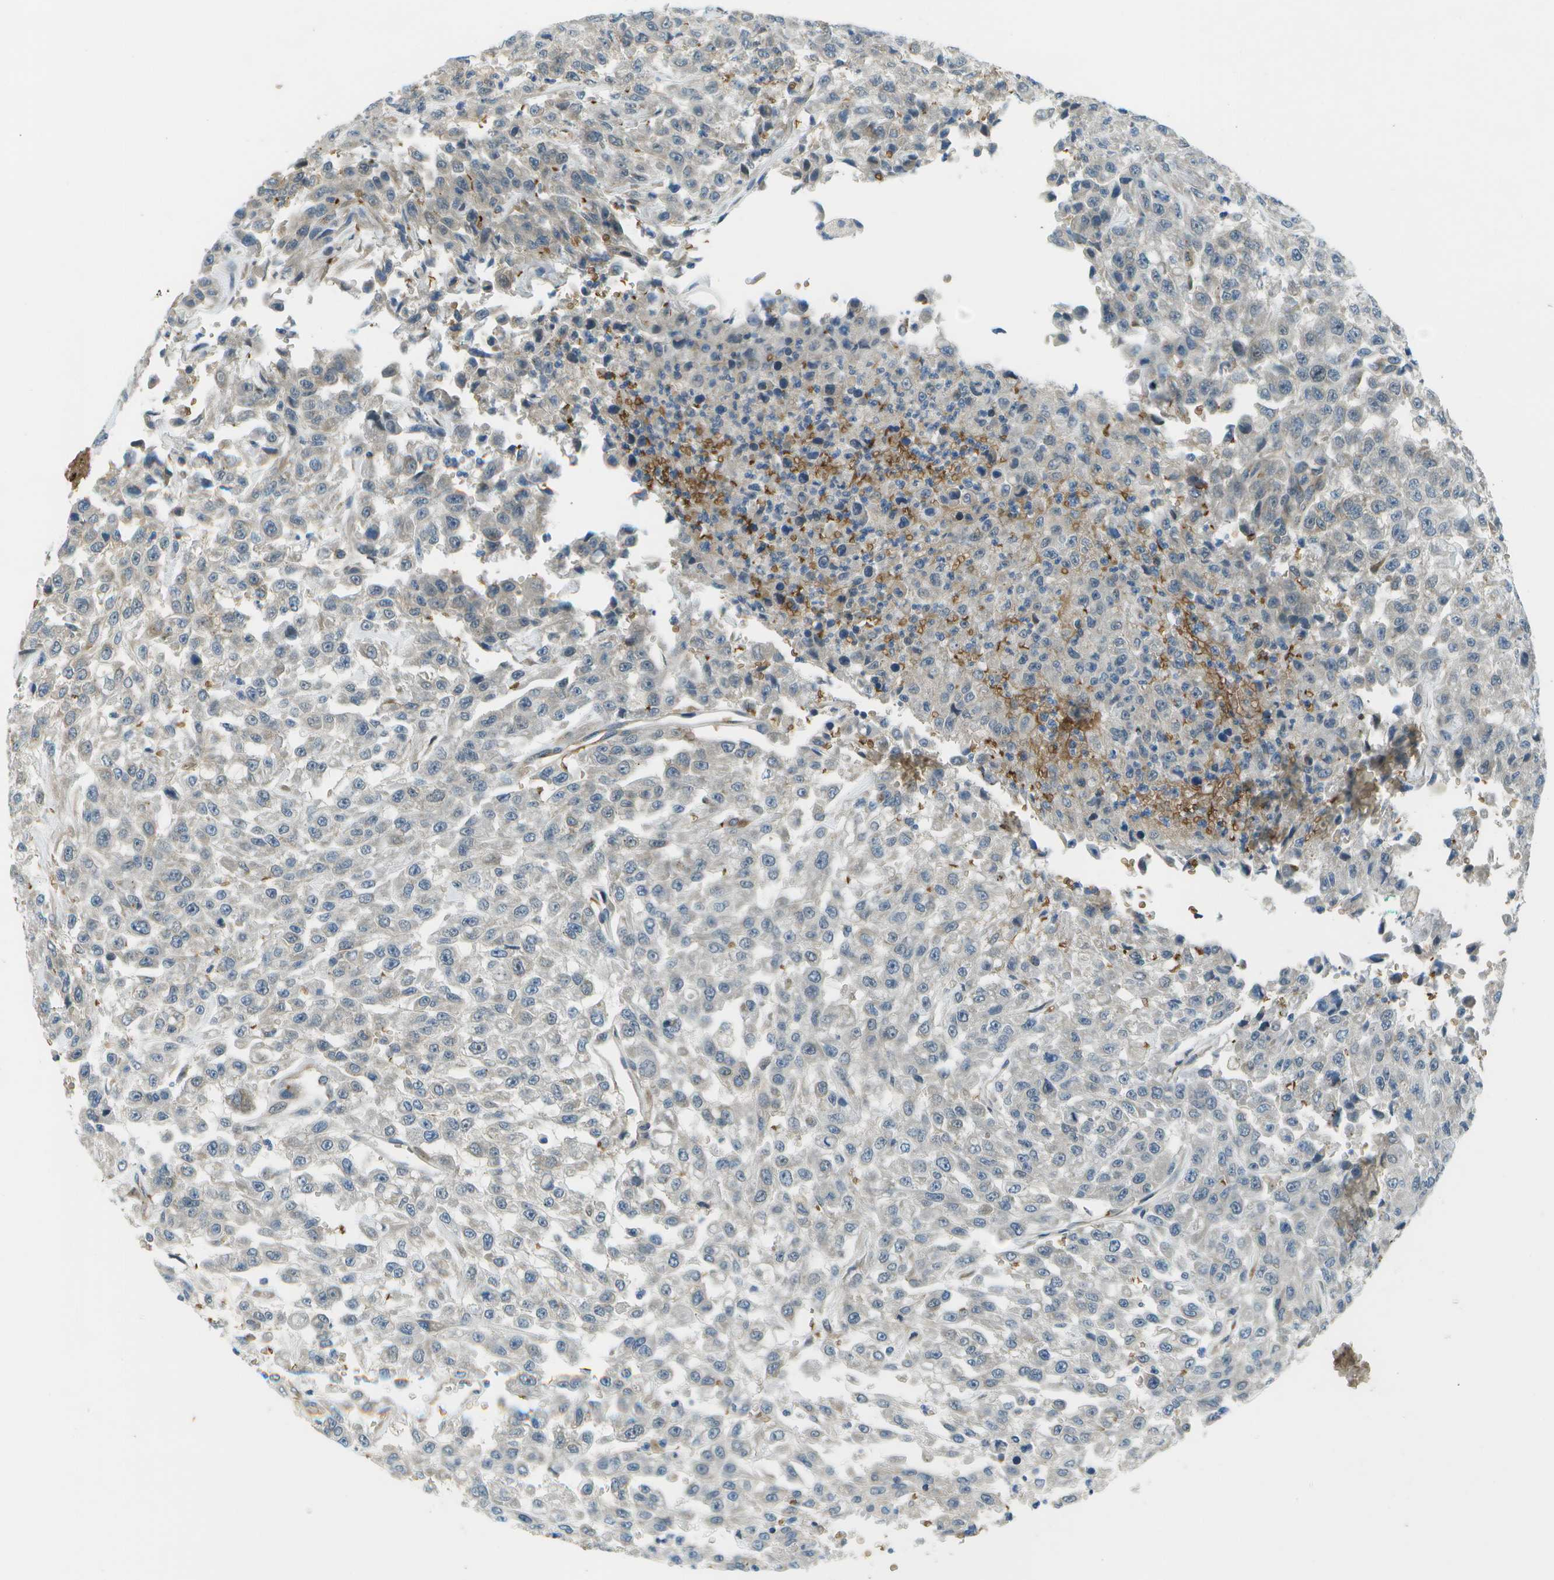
{"staining": {"intensity": "negative", "quantity": "none", "location": "none"}, "tissue": "urothelial cancer", "cell_type": "Tumor cells", "image_type": "cancer", "snomed": [{"axis": "morphology", "description": "Urothelial carcinoma, High grade"}, {"axis": "topography", "description": "Urinary bladder"}], "caption": "Immunohistochemistry of human urothelial cancer shows no expression in tumor cells.", "gene": "CTIF", "patient": {"sex": "male", "age": 46}}